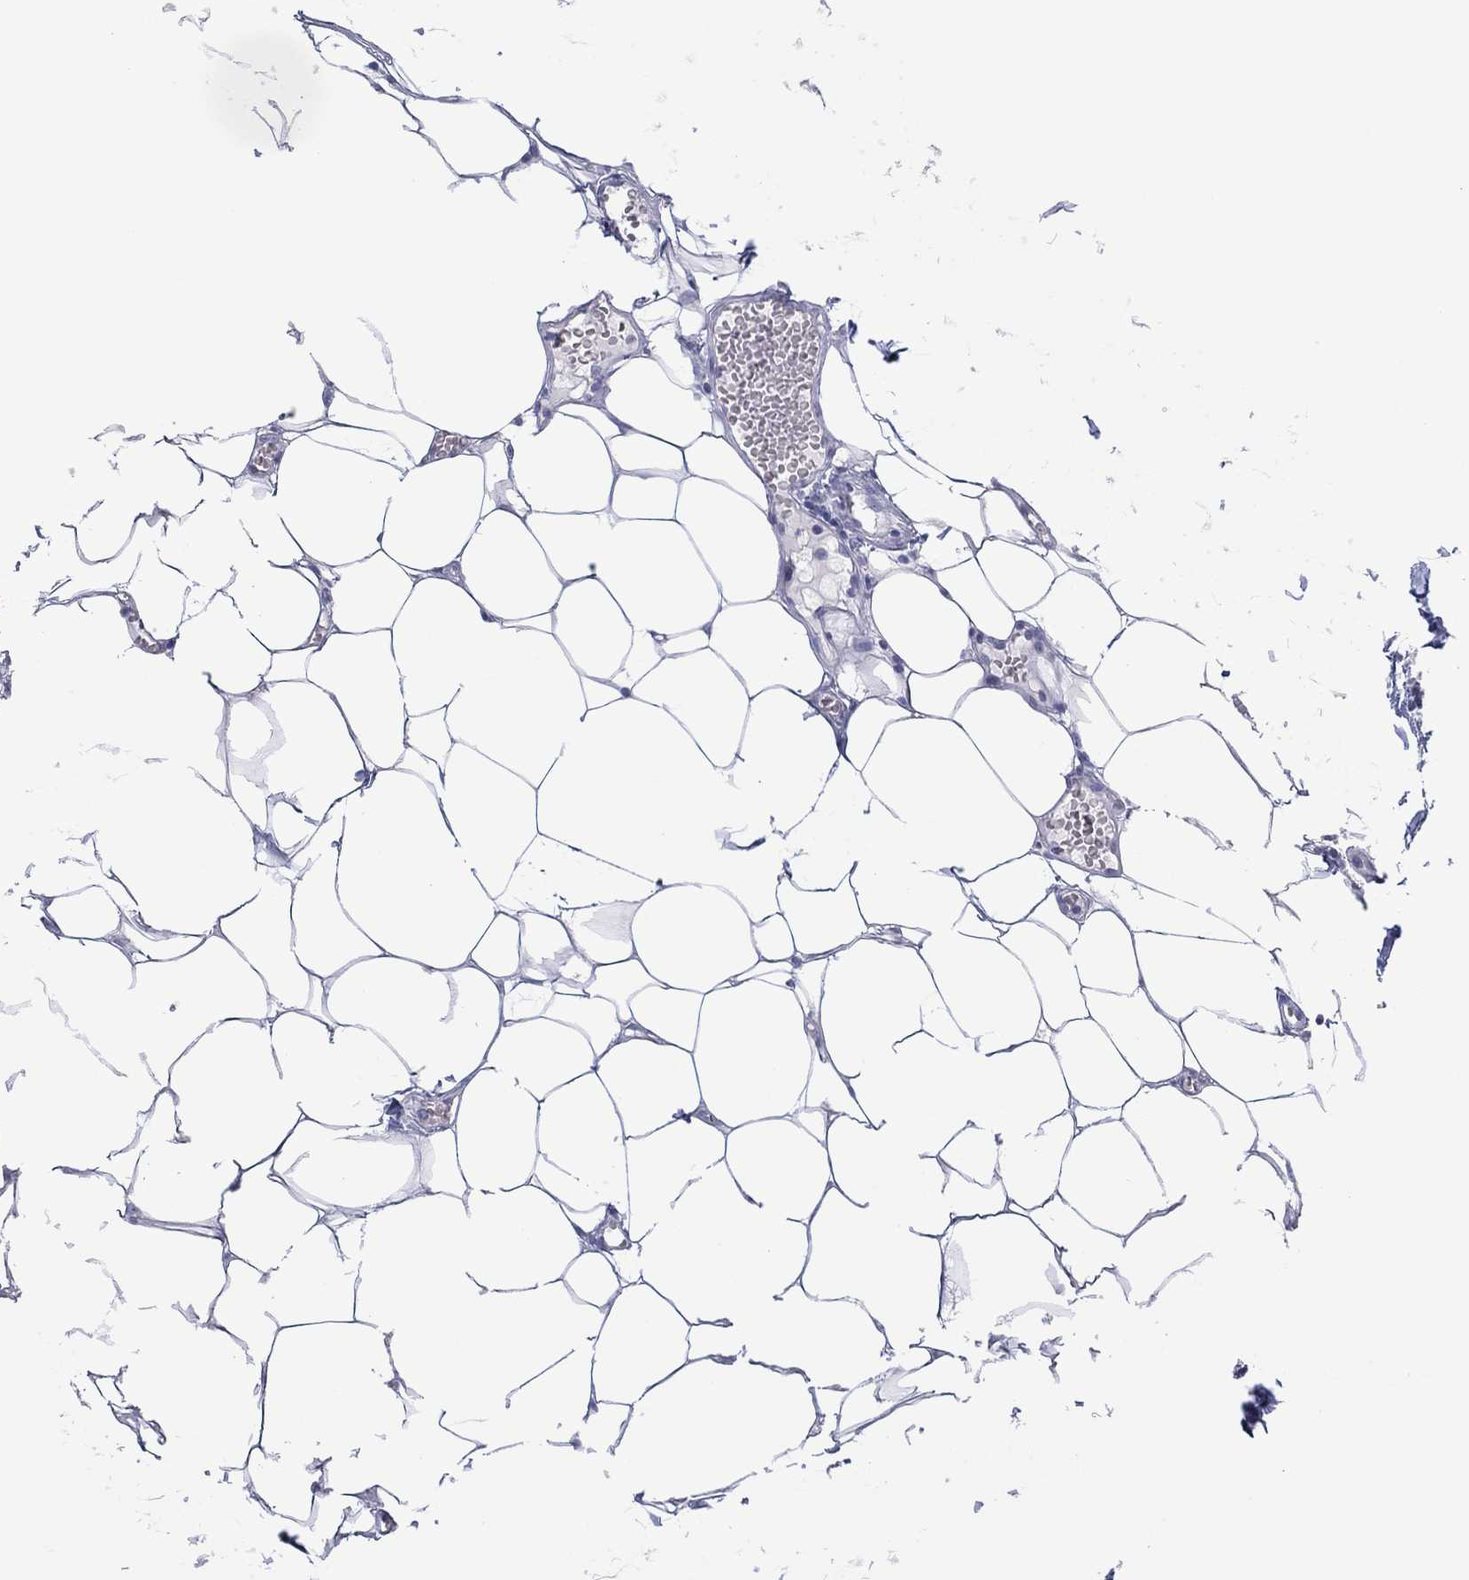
{"staining": {"intensity": "negative", "quantity": "none", "location": "none"}, "tissue": "breast cancer", "cell_type": "Tumor cells", "image_type": "cancer", "snomed": [{"axis": "morphology", "description": "Duct carcinoma"}, {"axis": "topography", "description": "Breast"}], "caption": "High power microscopy micrograph of an immunohistochemistry micrograph of breast invasive ductal carcinoma, revealing no significant expression in tumor cells.", "gene": "UTF1", "patient": {"sex": "female", "age": 85}}